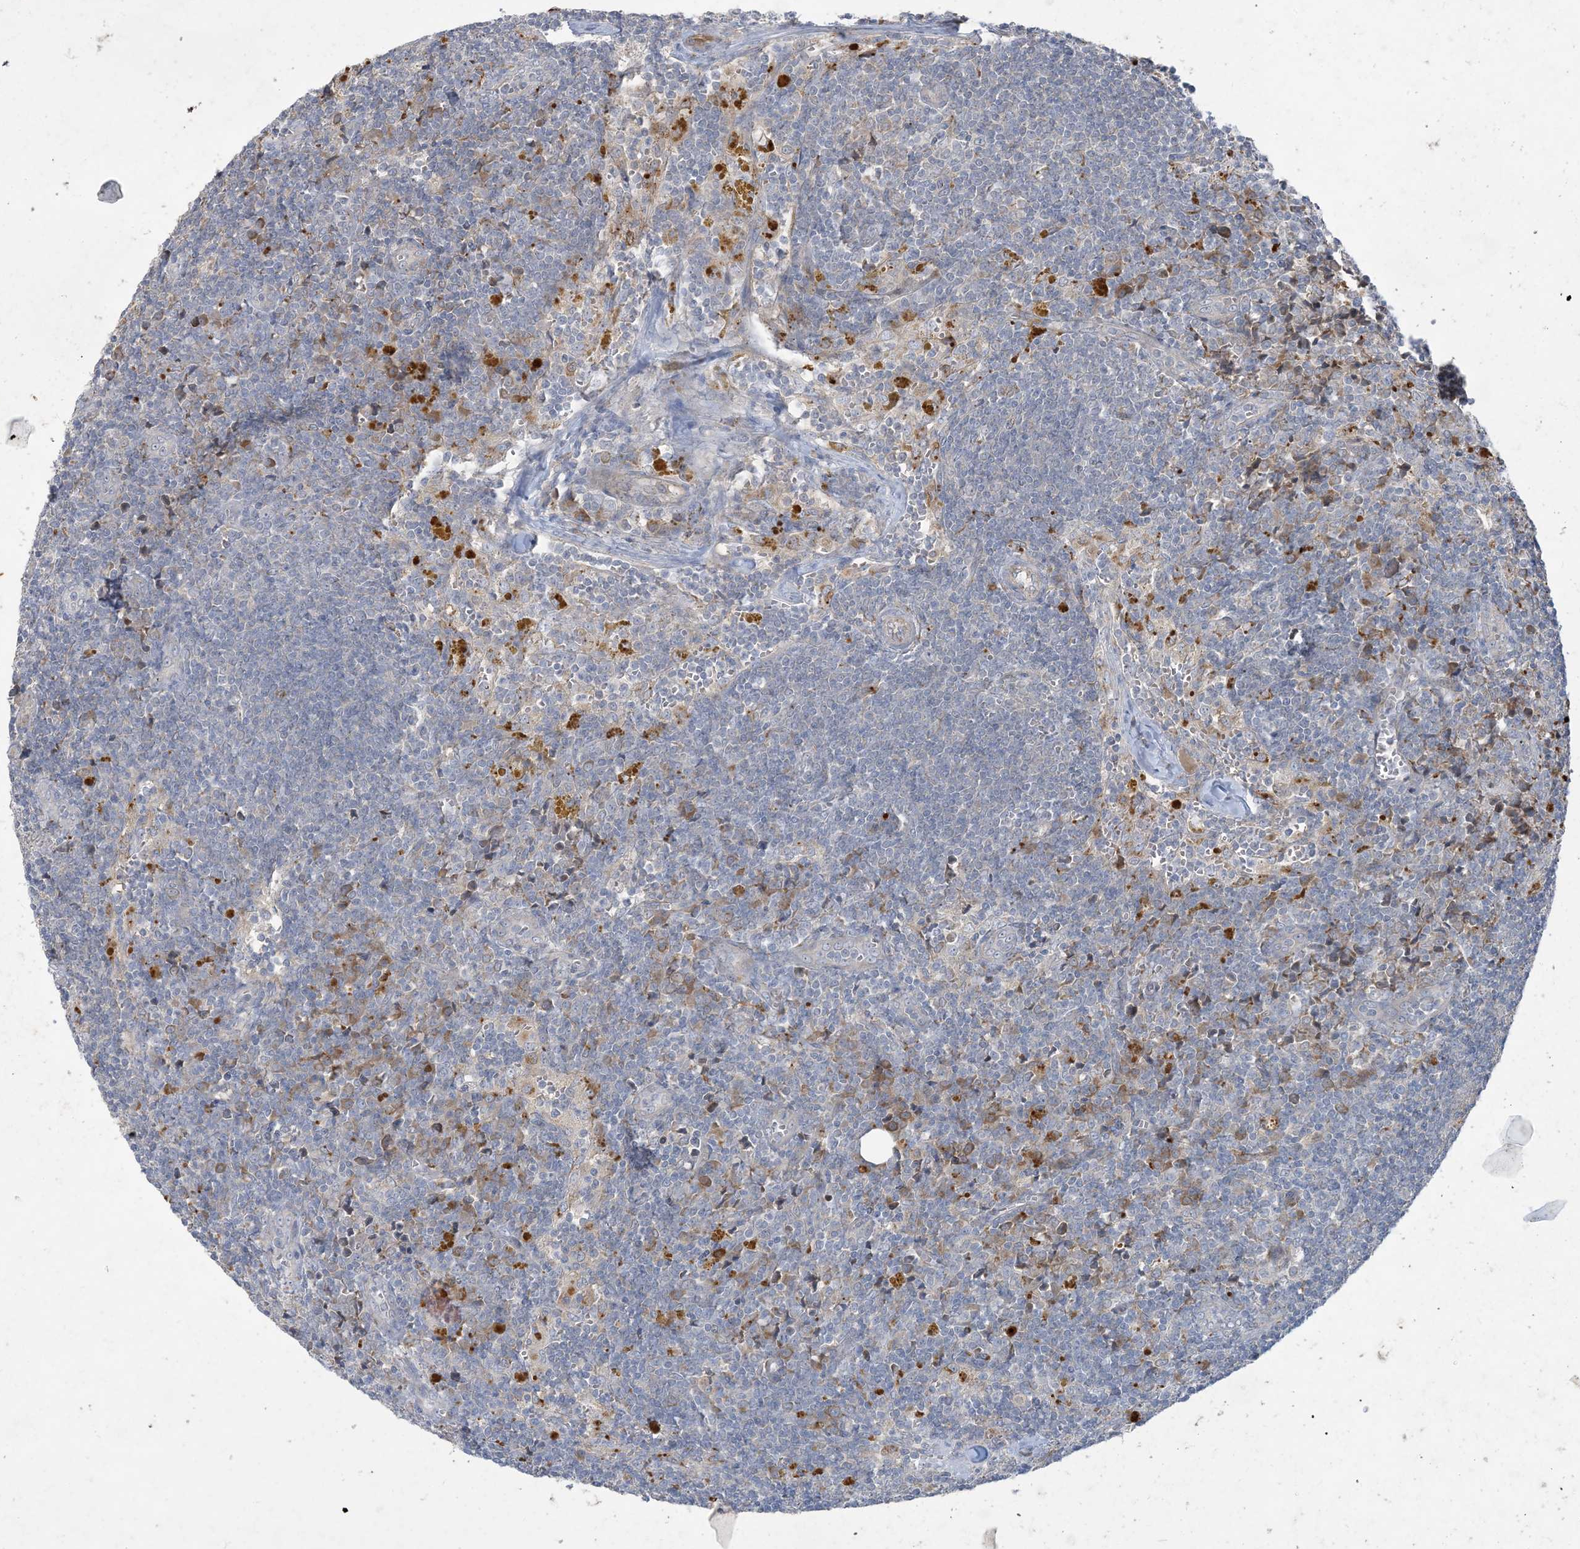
{"staining": {"intensity": "negative", "quantity": "none", "location": "none"}, "tissue": "lymph node", "cell_type": "Germinal center cells", "image_type": "normal", "snomed": [{"axis": "morphology", "description": "Normal tissue, NOS"}, {"axis": "morphology", "description": "Squamous cell carcinoma, metastatic, NOS"}, {"axis": "topography", "description": "Lymph node"}], "caption": "High magnification brightfield microscopy of unremarkable lymph node stained with DAB (brown) and counterstained with hematoxylin (blue): germinal center cells show no significant positivity. The staining was performed using DAB (3,3'-diaminobenzidine) to visualize the protein expression in brown, while the nuclei were stained in blue with hematoxylin (Magnification: 20x).", "gene": "MRPS18A", "patient": {"sex": "male", "age": 73}}